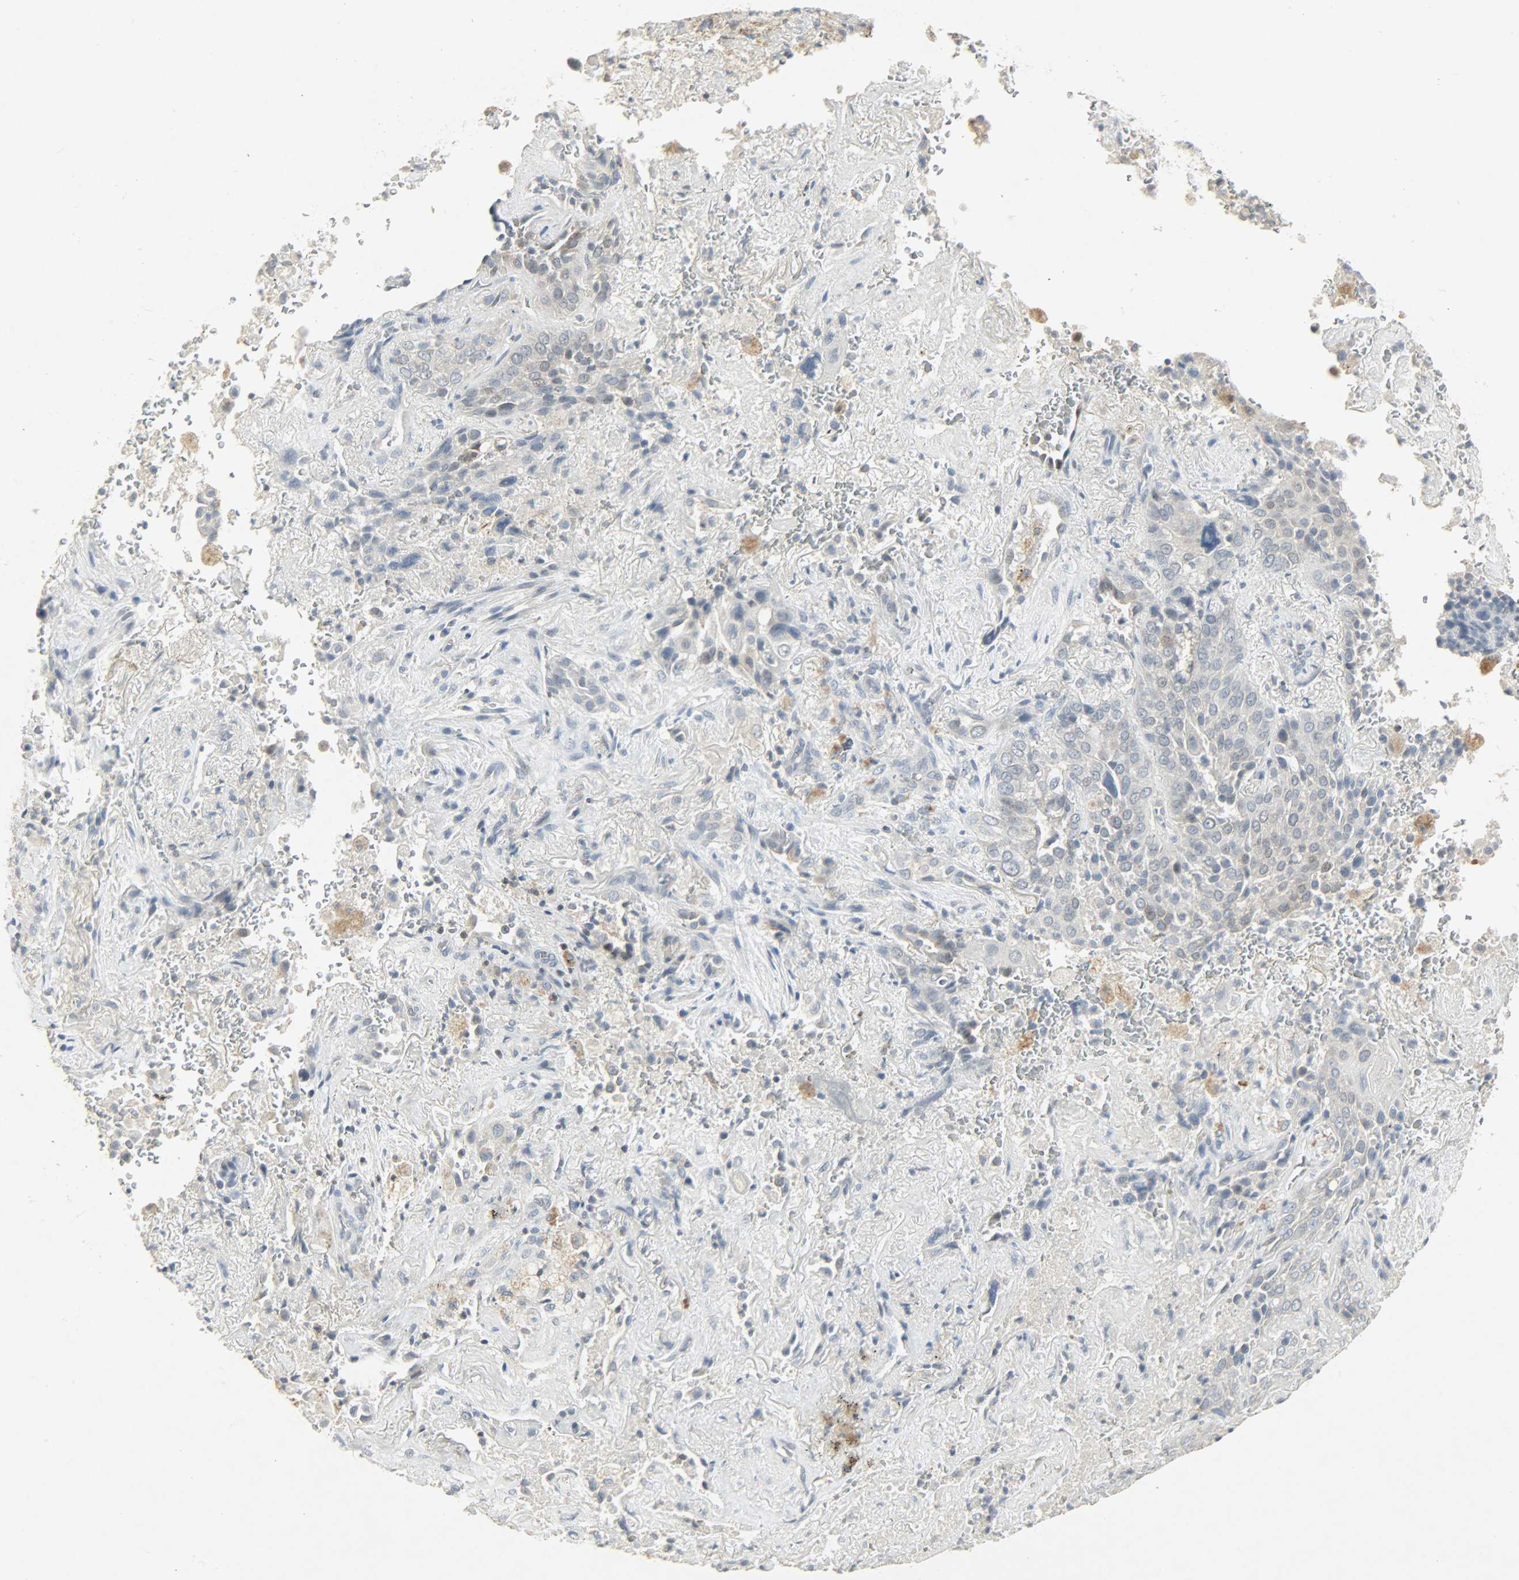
{"staining": {"intensity": "weak", "quantity": "25%-75%", "location": "cytoplasmic/membranous,nuclear"}, "tissue": "lung cancer", "cell_type": "Tumor cells", "image_type": "cancer", "snomed": [{"axis": "morphology", "description": "Squamous cell carcinoma, NOS"}, {"axis": "topography", "description": "Lung"}], "caption": "Protein expression analysis of human lung cancer reveals weak cytoplasmic/membranous and nuclear expression in about 25%-75% of tumor cells.", "gene": "CAMK4", "patient": {"sex": "male", "age": 54}}